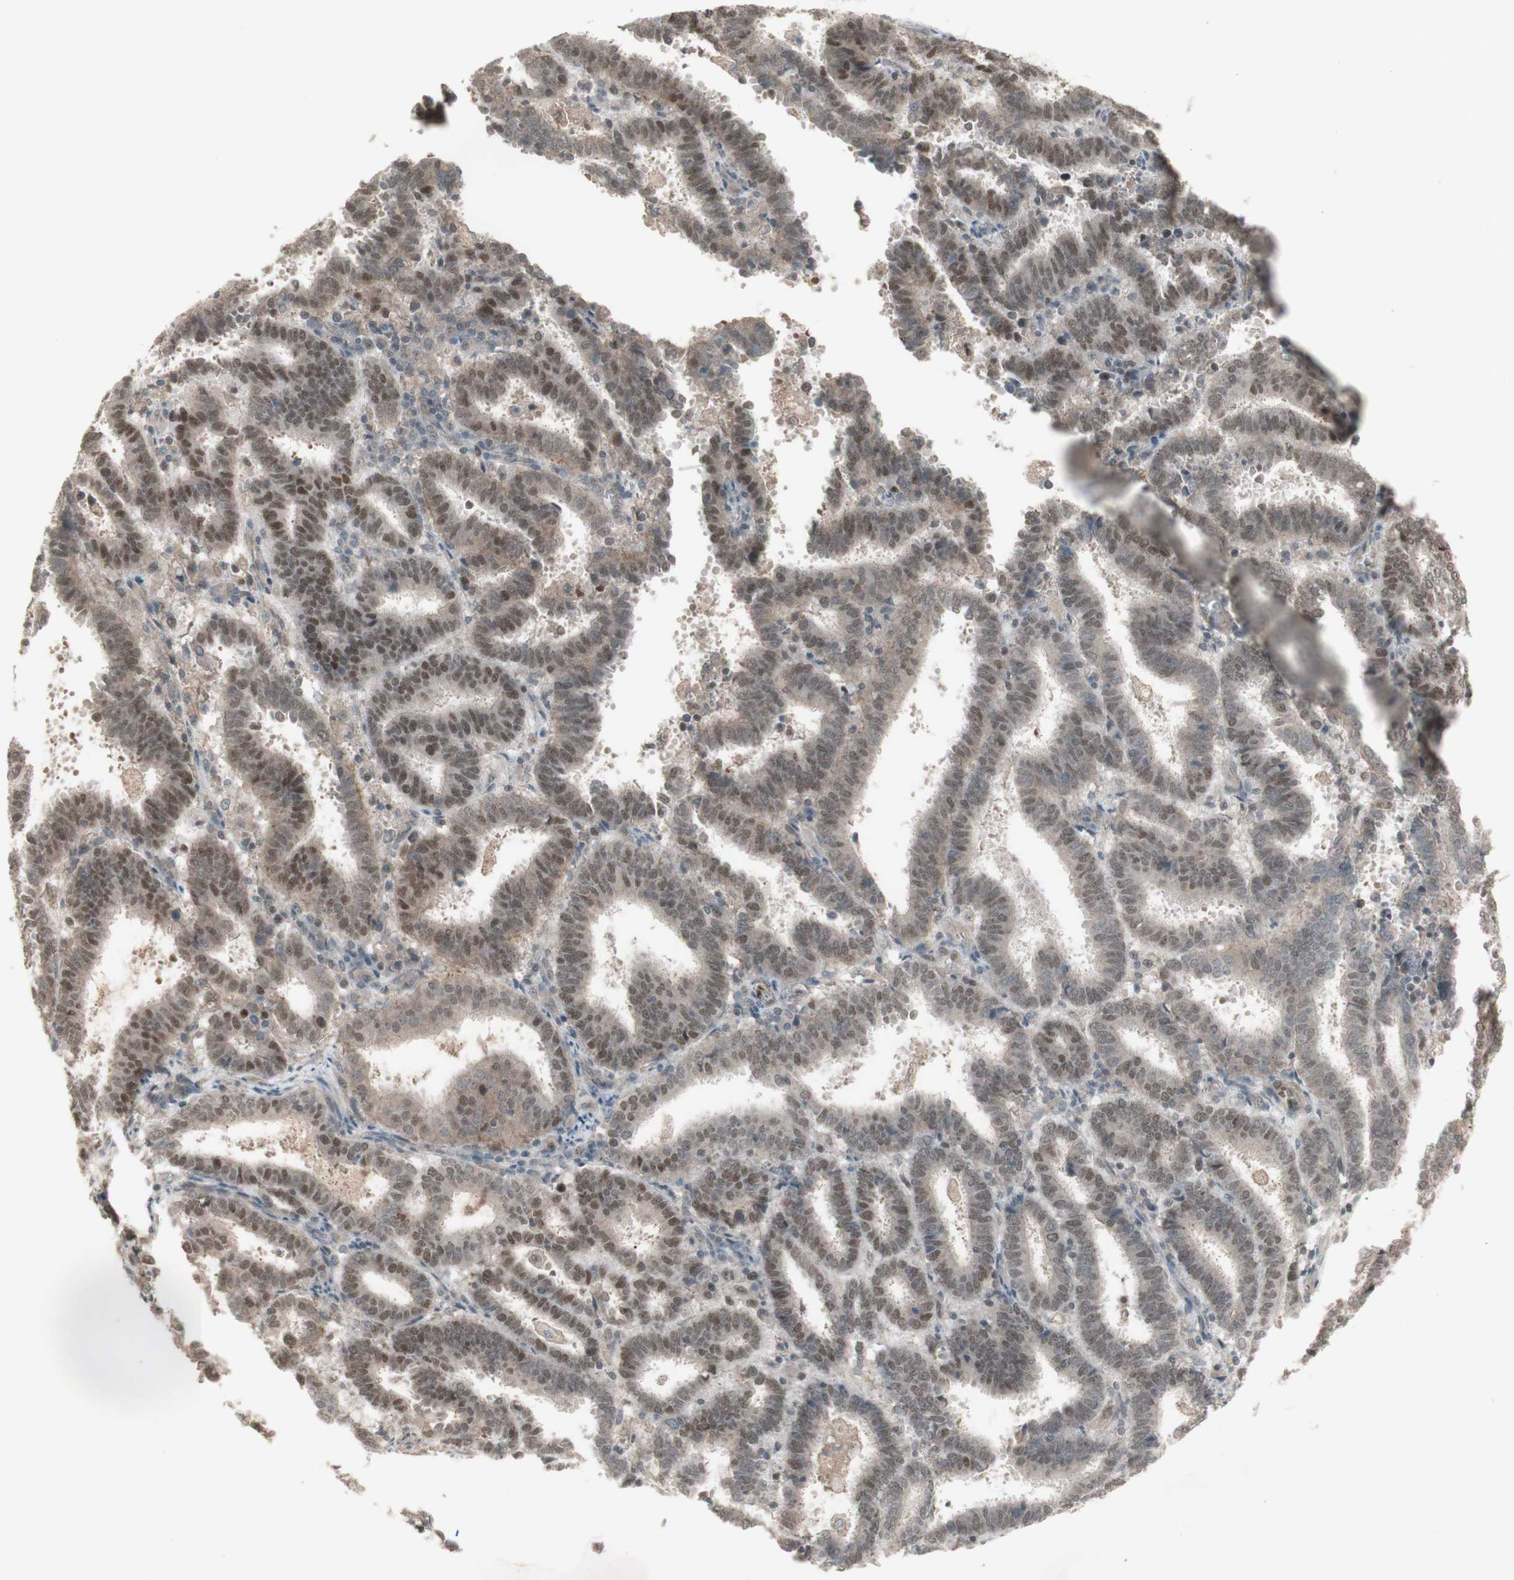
{"staining": {"intensity": "weak", "quantity": ">75%", "location": "cytoplasmic/membranous,nuclear"}, "tissue": "endometrial cancer", "cell_type": "Tumor cells", "image_type": "cancer", "snomed": [{"axis": "morphology", "description": "Adenocarcinoma, NOS"}, {"axis": "topography", "description": "Uterus"}], "caption": "Protein expression analysis of adenocarcinoma (endometrial) displays weak cytoplasmic/membranous and nuclear staining in approximately >75% of tumor cells.", "gene": "MSH6", "patient": {"sex": "female", "age": 83}}